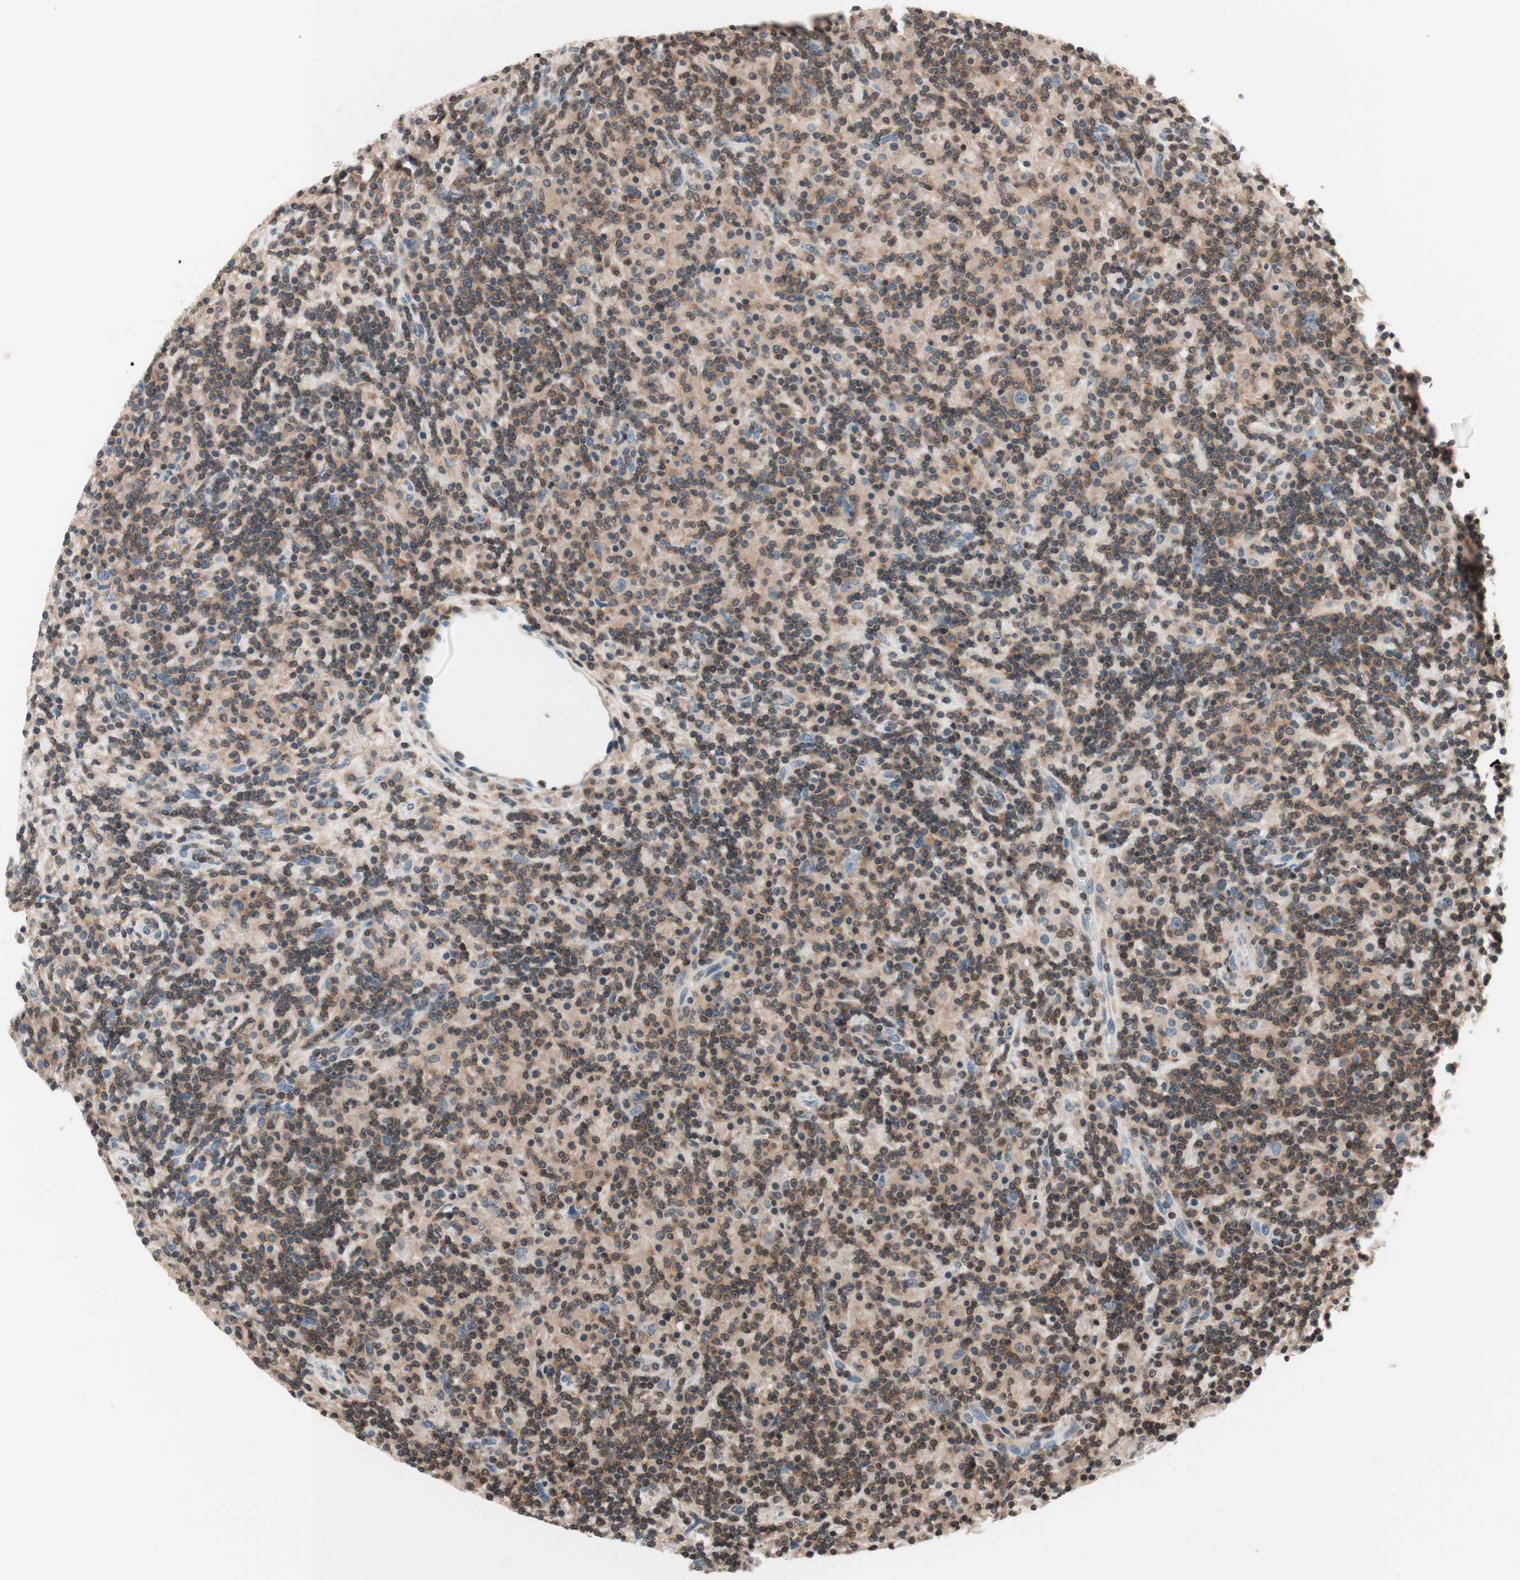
{"staining": {"intensity": "weak", "quantity": ">75%", "location": "cytoplasmic/membranous"}, "tissue": "lymphoma", "cell_type": "Tumor cells", "image_type": "cancer", "snomed": [{"axis": "morphology", "description": "Hodgkin's disease, NOS"}, {"axis": "topography", "description": "Lymph node"}], "caption": "Protein expression analysis of human lymphoma reveals weak cytoplasmic/membranous staining in approximately >75% of tumor cells.", "gene": "WIPF1", "patient": {"sex": "male", "age": 70}}